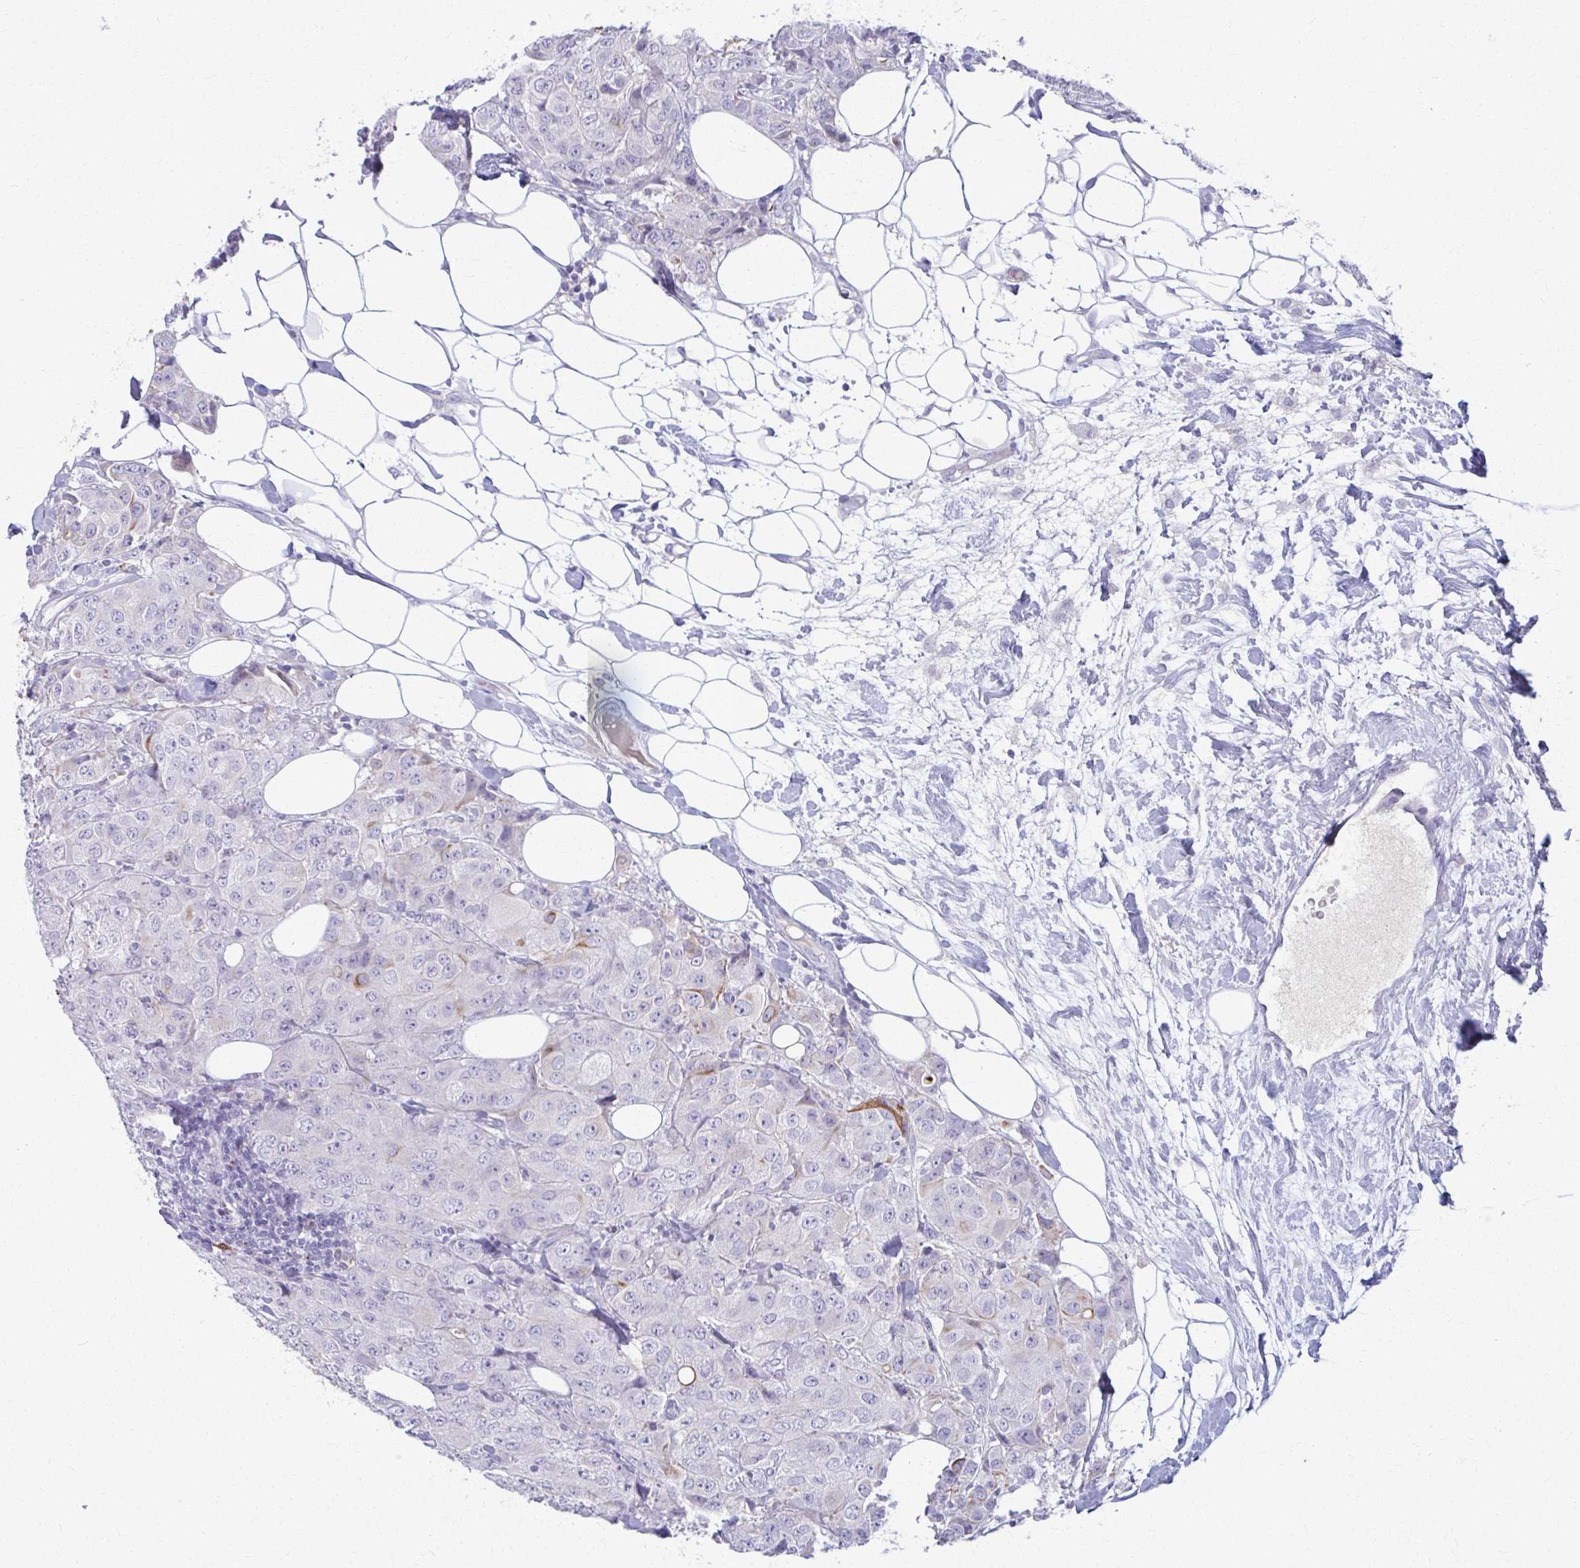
{"staining": {"intensity": "negative", "quantity": "none", "location": "none"}, "tissue": "breast cancer", "cell_type": "Tumor cells", "image_type": "cancer", "snomed": [{"axis": "morphology", "description": "Duct carcinoma"}, {"axis": "topography", "description": "Breast"}], "caption": "This is a photomicrograph of immunohistochemistry (IHC) staining of breast cancer, which shows no staining in tumor cells.", "gene": "OR4M1", "patient": {"sex": "female", "age": 43}}